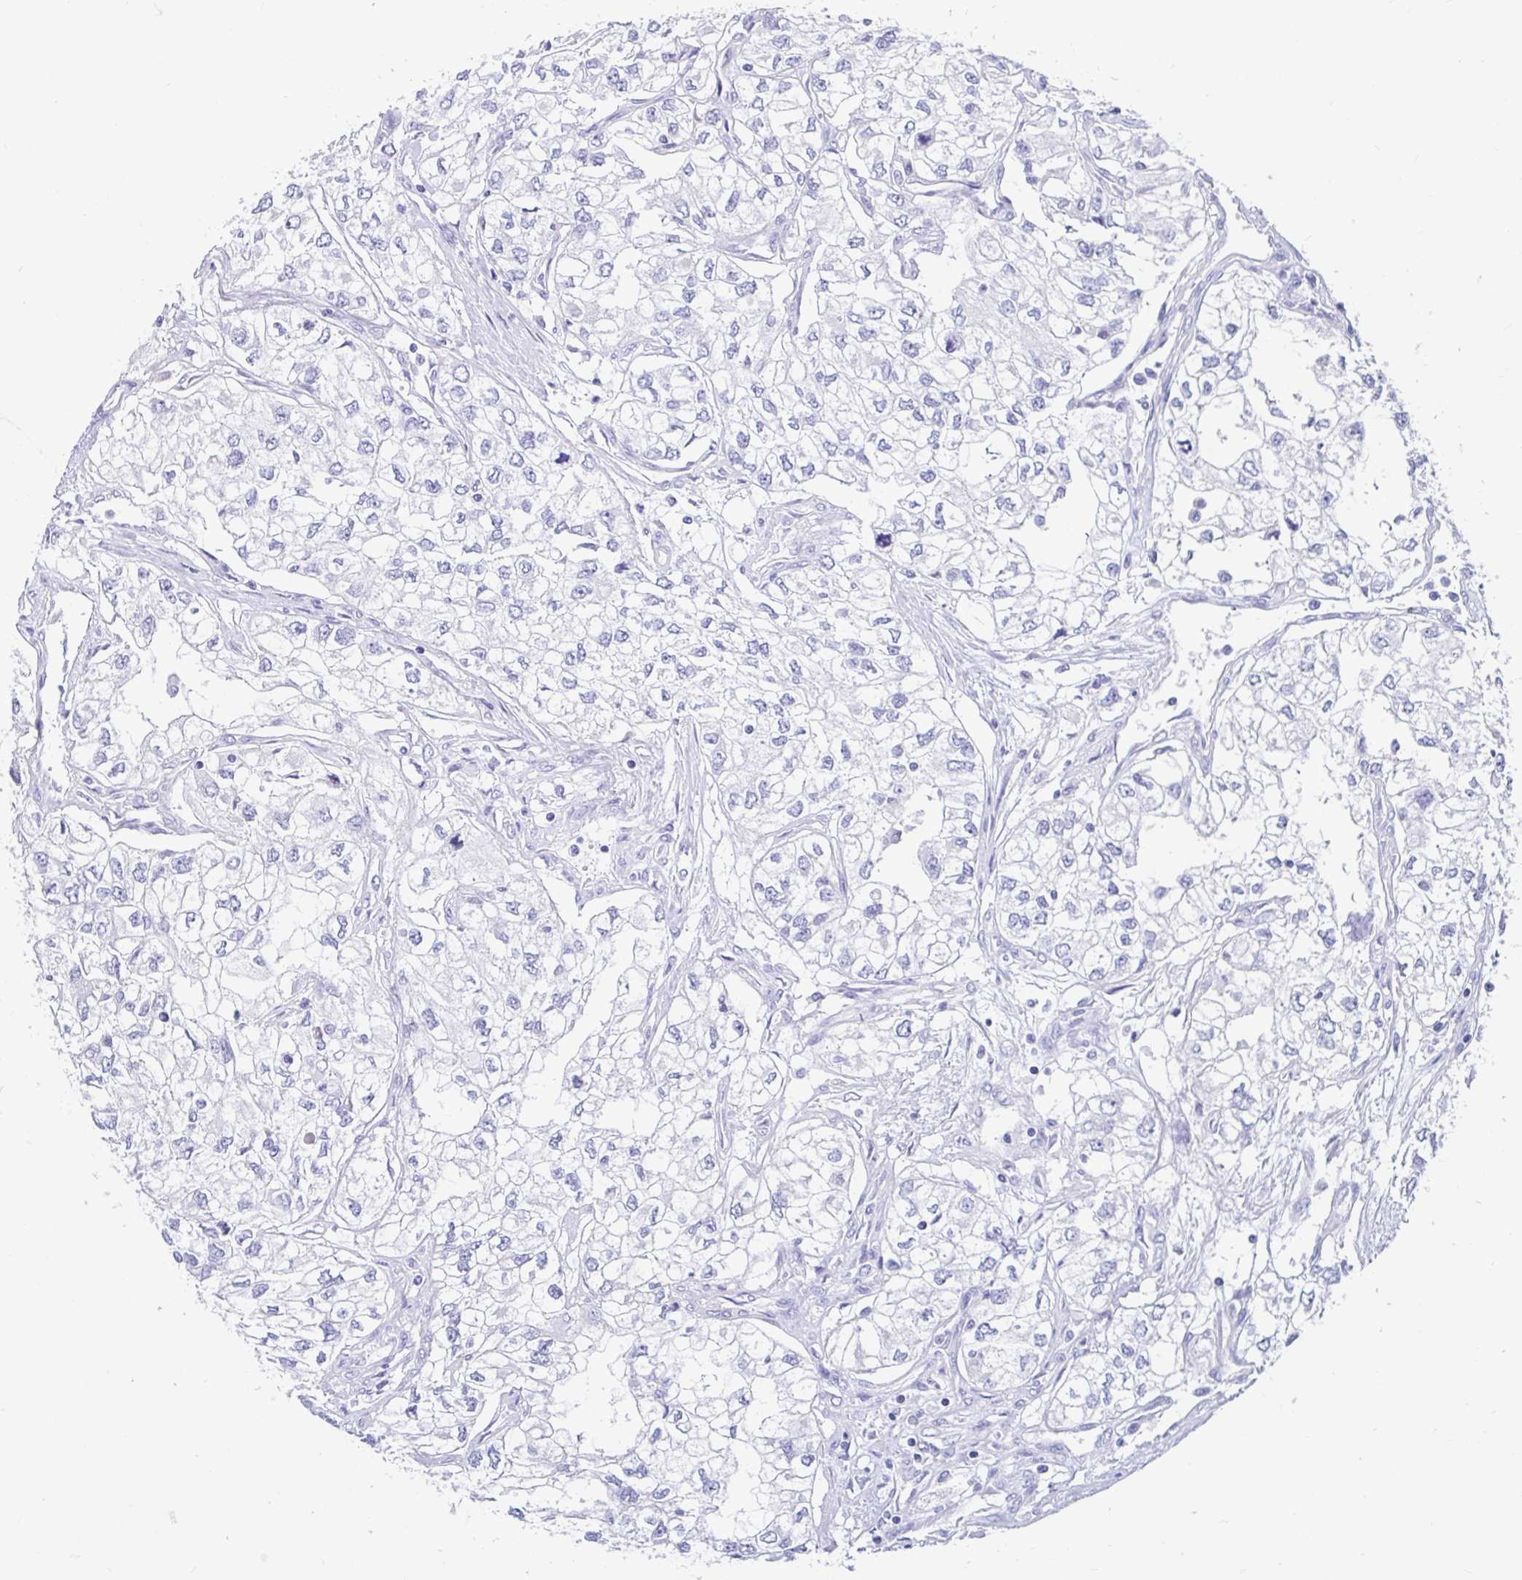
{"staining": {"intensity": "negative", "quantity": "none", "location": "none"}, "tissue": "renal cancer", "cell_type": "Tumor cells", "image_type": "cancer", "snomed": [{"axis": "morphology", "description": "Adenocarcinoma, NOS"}, {"axis": "topography", "description": "Kidney"}], "caption": "High magnification brightfield microscopy of renal adenocarcinoma stained with DAB (brown) and counterstained with hematoxylin (blue): tumor cells show no significant staining.", "gene": "ZPBP2", "patient": {"sex": "female", "age": 59}}